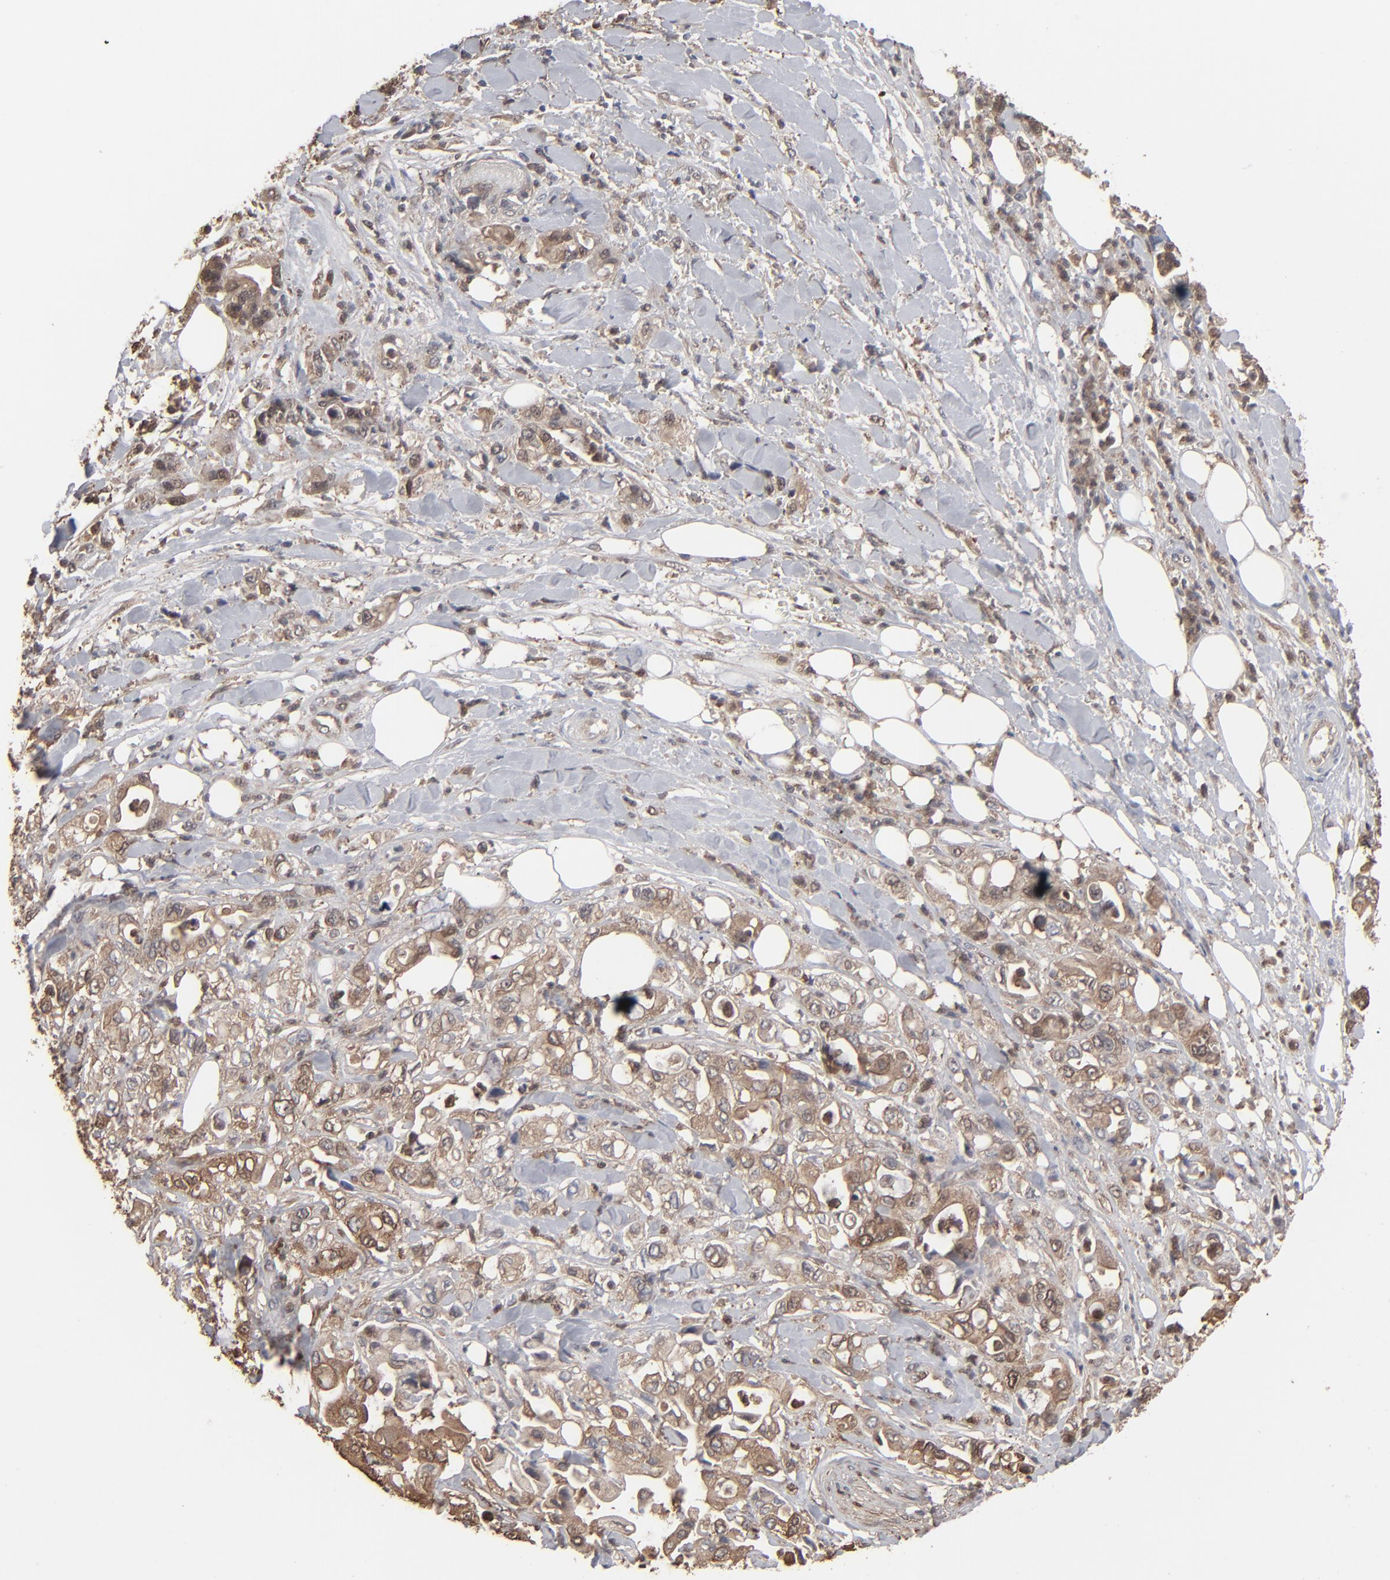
{"staining": {"intensity": "moderate", "quantity": ">75%", "location": "cytoplasmic/membranous"}, "tissue": "pancreatic cancer", "cell_type": "Tumor cells", "image_type": "cancer", "snomed": [{"axis": "morphology", "description": "Adenocarcinoma, NOS"}, {"axis": "topography", "description": "Pancreas"}], "caption": "Protein staining reveals moderate cytoplasmic/membranous expression in about >75% of tumor cells in pancreatic adenocarcinoma.", "gene": "NME1-NME2", "patient": {"sex": "male", "age": 70}}